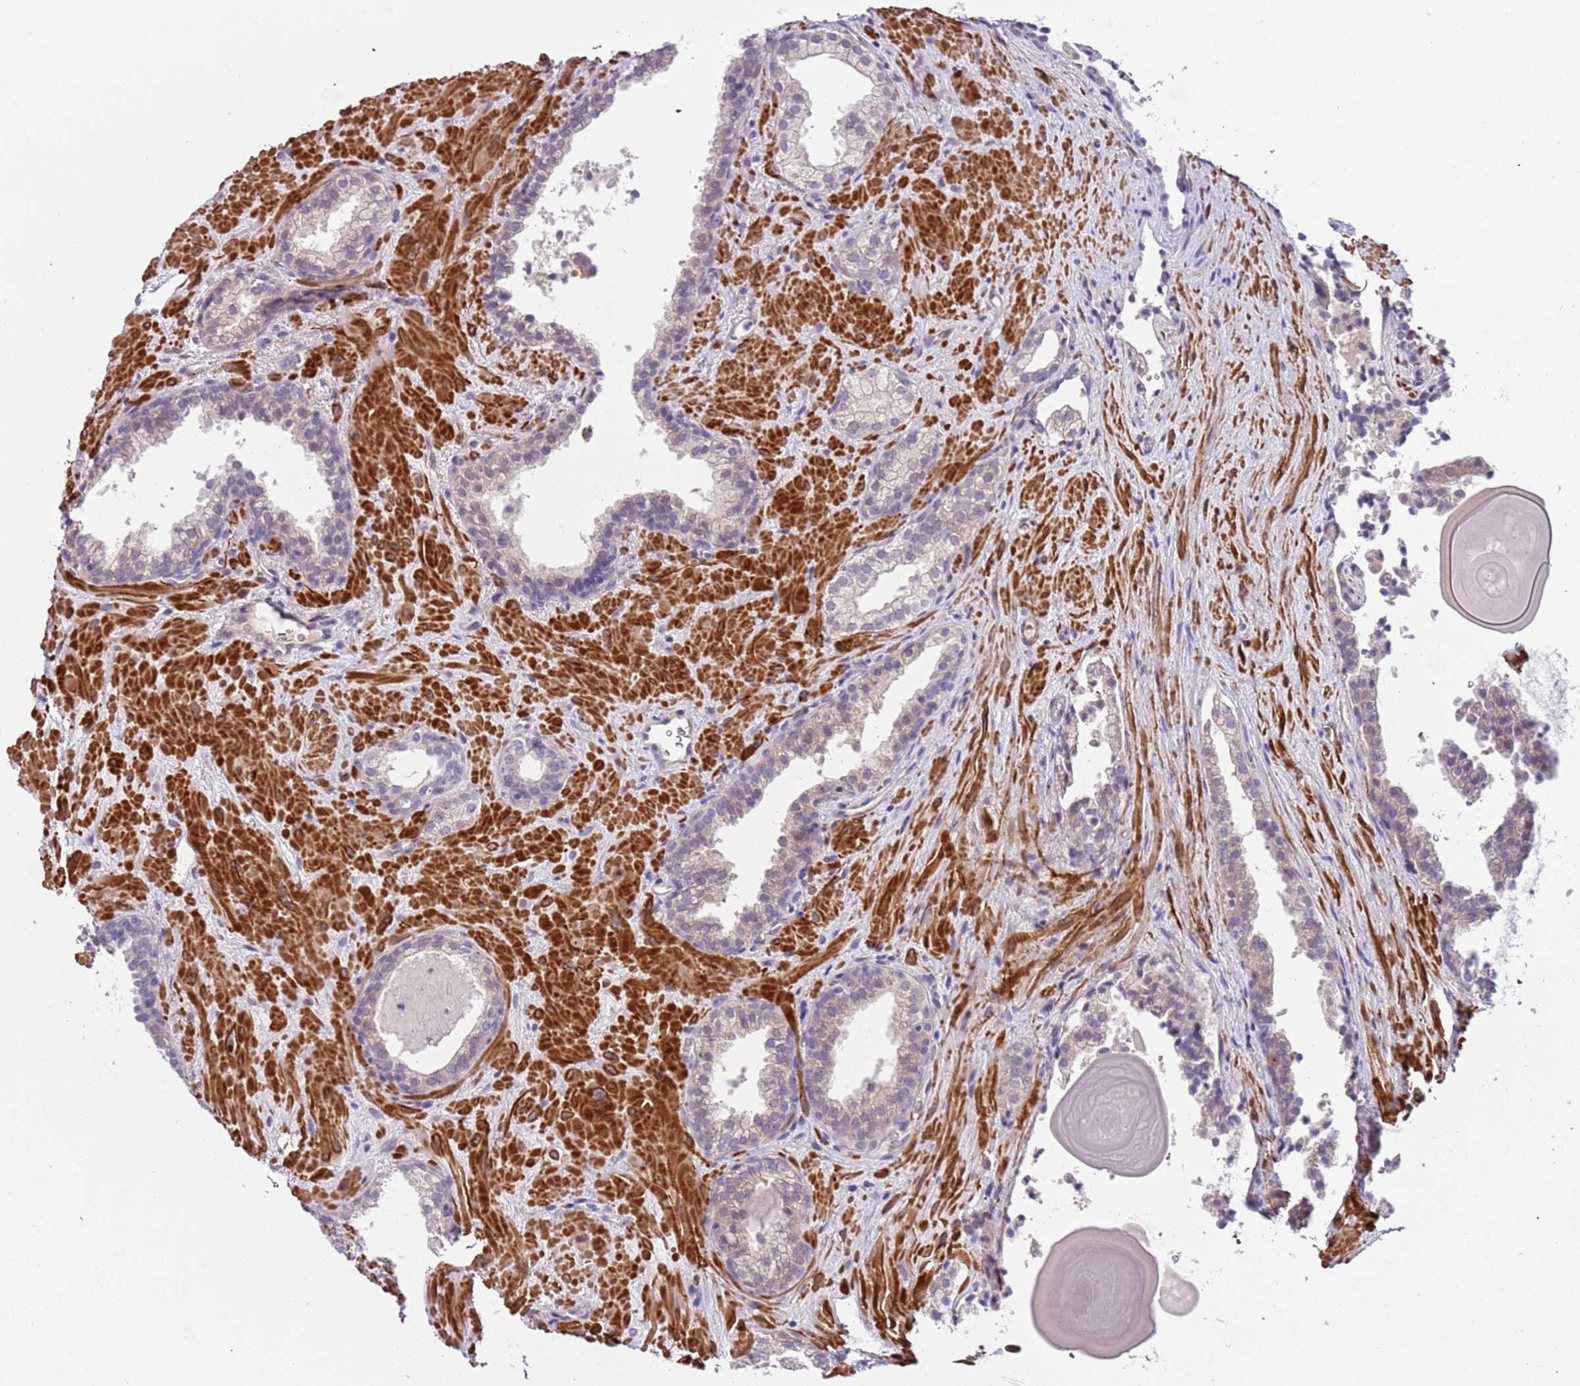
{"staining": {"intensity": "weak", "quantity": "<25%", "location": "cytoplasmic/membranous"}, "tissue": "prostate cancer", "cell_type": "Tumor cells", "image_type": "cancer", "snomed": [{"axis": "morphology", "description": "Adenocarcinoma, High grade"}, {"axis": "topography", "description": "Prostate"}], "caption": "Tumor cells are negative for brown protein staining in prostate cancer (high-grade adenocarcinoma).", "gene": "PLEKHH1", "patient": {"sex": "male", "age": 66}}